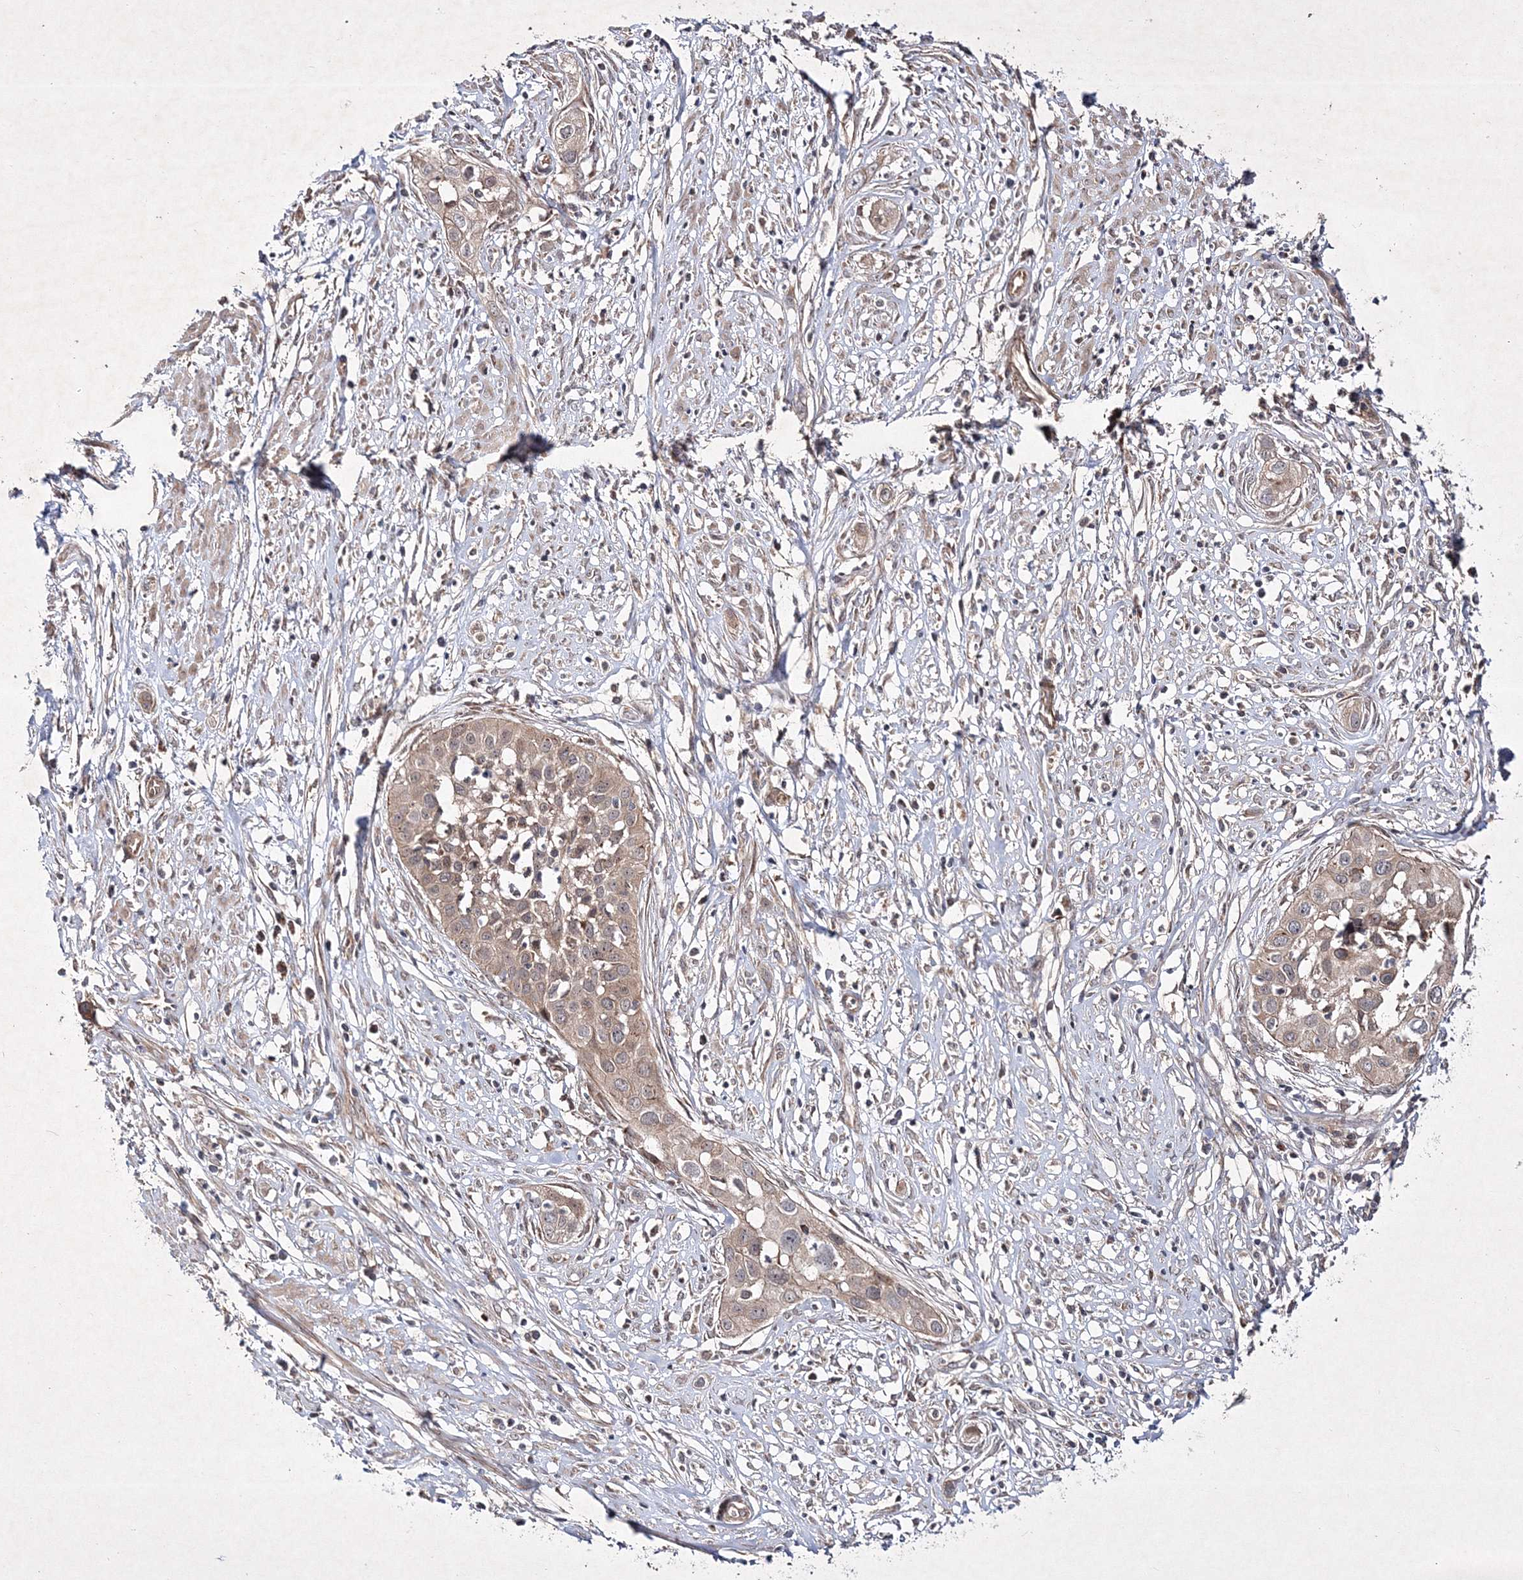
{"staining": {"intensity": "weak", "quantity": ">75%", "location": "cytoplasmic/membranous"}, "tissue": "cervical cancer", "cell_type": "Tumor cells", "image_type": "cancer", "snomed": [{"axis": "morphology", "description": "Squamous cell carcinoma, NOS"}, {"axis": "topography", "description": "Cervix"}], "caption": "Immunohistochemical staining of squamous cell carcinoma (cervical) demonstrates weak cytoplasmic/membranous protein staining in about >75% of tumor cells. Ihc stains the protein of interest in brown and the nuclei are stained blue.", "gene": "SCRN3", "patient": {"sex": "female", "age": 34}}